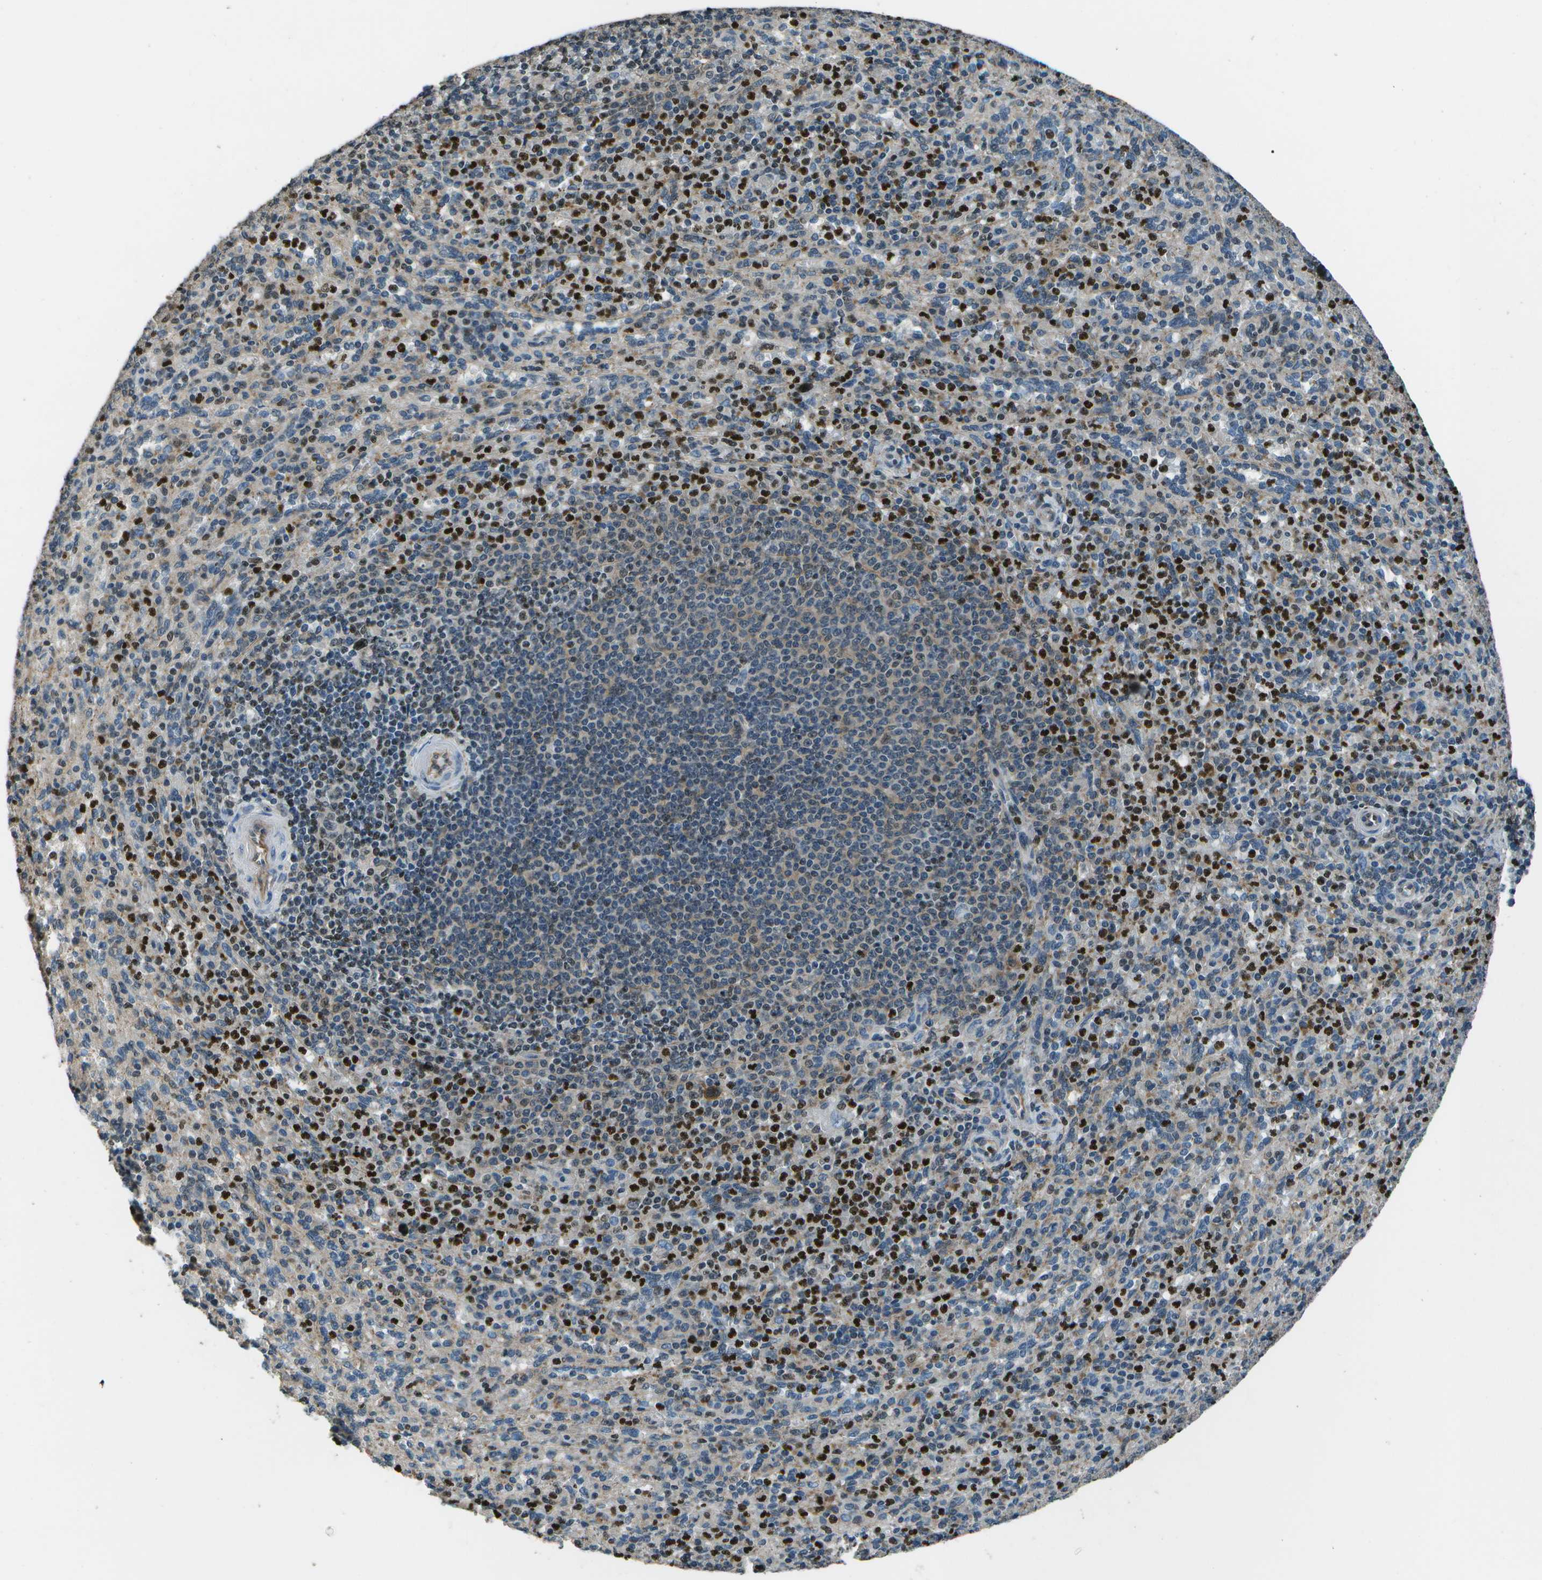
{"staining": {"intensity": "strong", "quantity": "25%-75%", "location": "nuclear"}, "tissue": "spleen", "cell_type": "Cells in red pulp", "image_type": "normal", "snomed": [{"axis": "morphology", "description": "Normal tissue, NOS"}, {"axis": "topography", "description": "Spleen"}], "caption": "Strong nuclear positivity for a protein is present in about 25%-75% of cells in red pulp of unremarkable spleen using IHC.", "gene": "PDLIM1", "patient": {"sex": "male", "age": 36}}